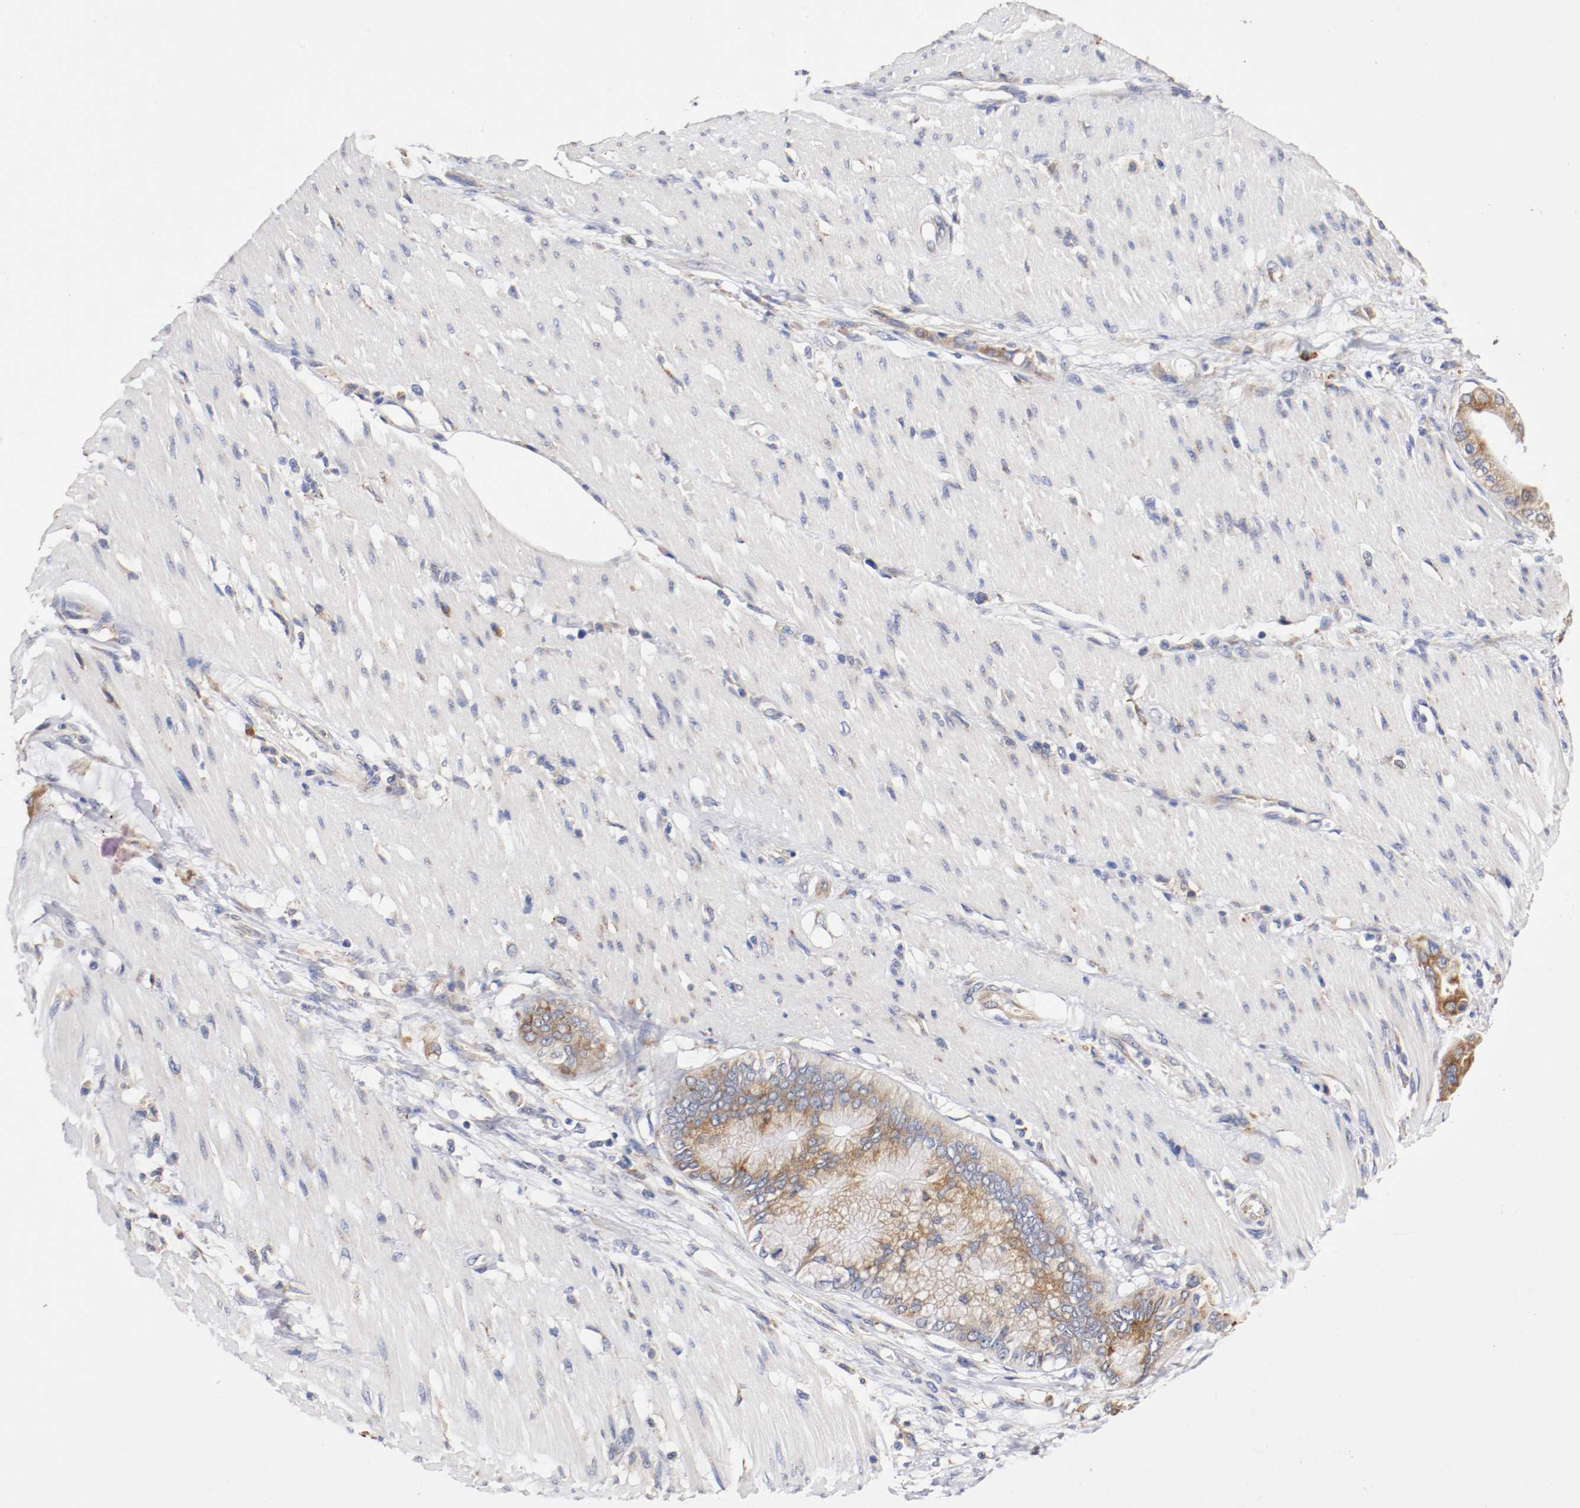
{"staining": {"intensity": "moderate", "quantity": ">75%", "location": "cytoplasmic/membranous"}, "tissue": "pancreatic cancer", "cell_type": "Tumor cells", "image_type": "cancer", "snomed": [{"axis": "morphology", "description": "Adenocarcinoma, NOS"}, {"axis": "morphology", "description": "Adenocarcinoma, metastatic, NOS"}, {"axis": "topography", "description": "Lymph node"}, {"axis": "topography", "description": "Pancreas"}, {"axis": "topography", "description": "Duodenum"}], "caption": "Pancreatic cancer stained for a protein shows moderate cytoplasmic/membranous positivity in tumor cells. The staining was performed using DAB to visualize the protein expression in brown, while the nuclei were stained in blue with hematoxylin (Magnification: 20x).", "gene": "TRAF2", "patient": {"sex": "female", "age": 64}}